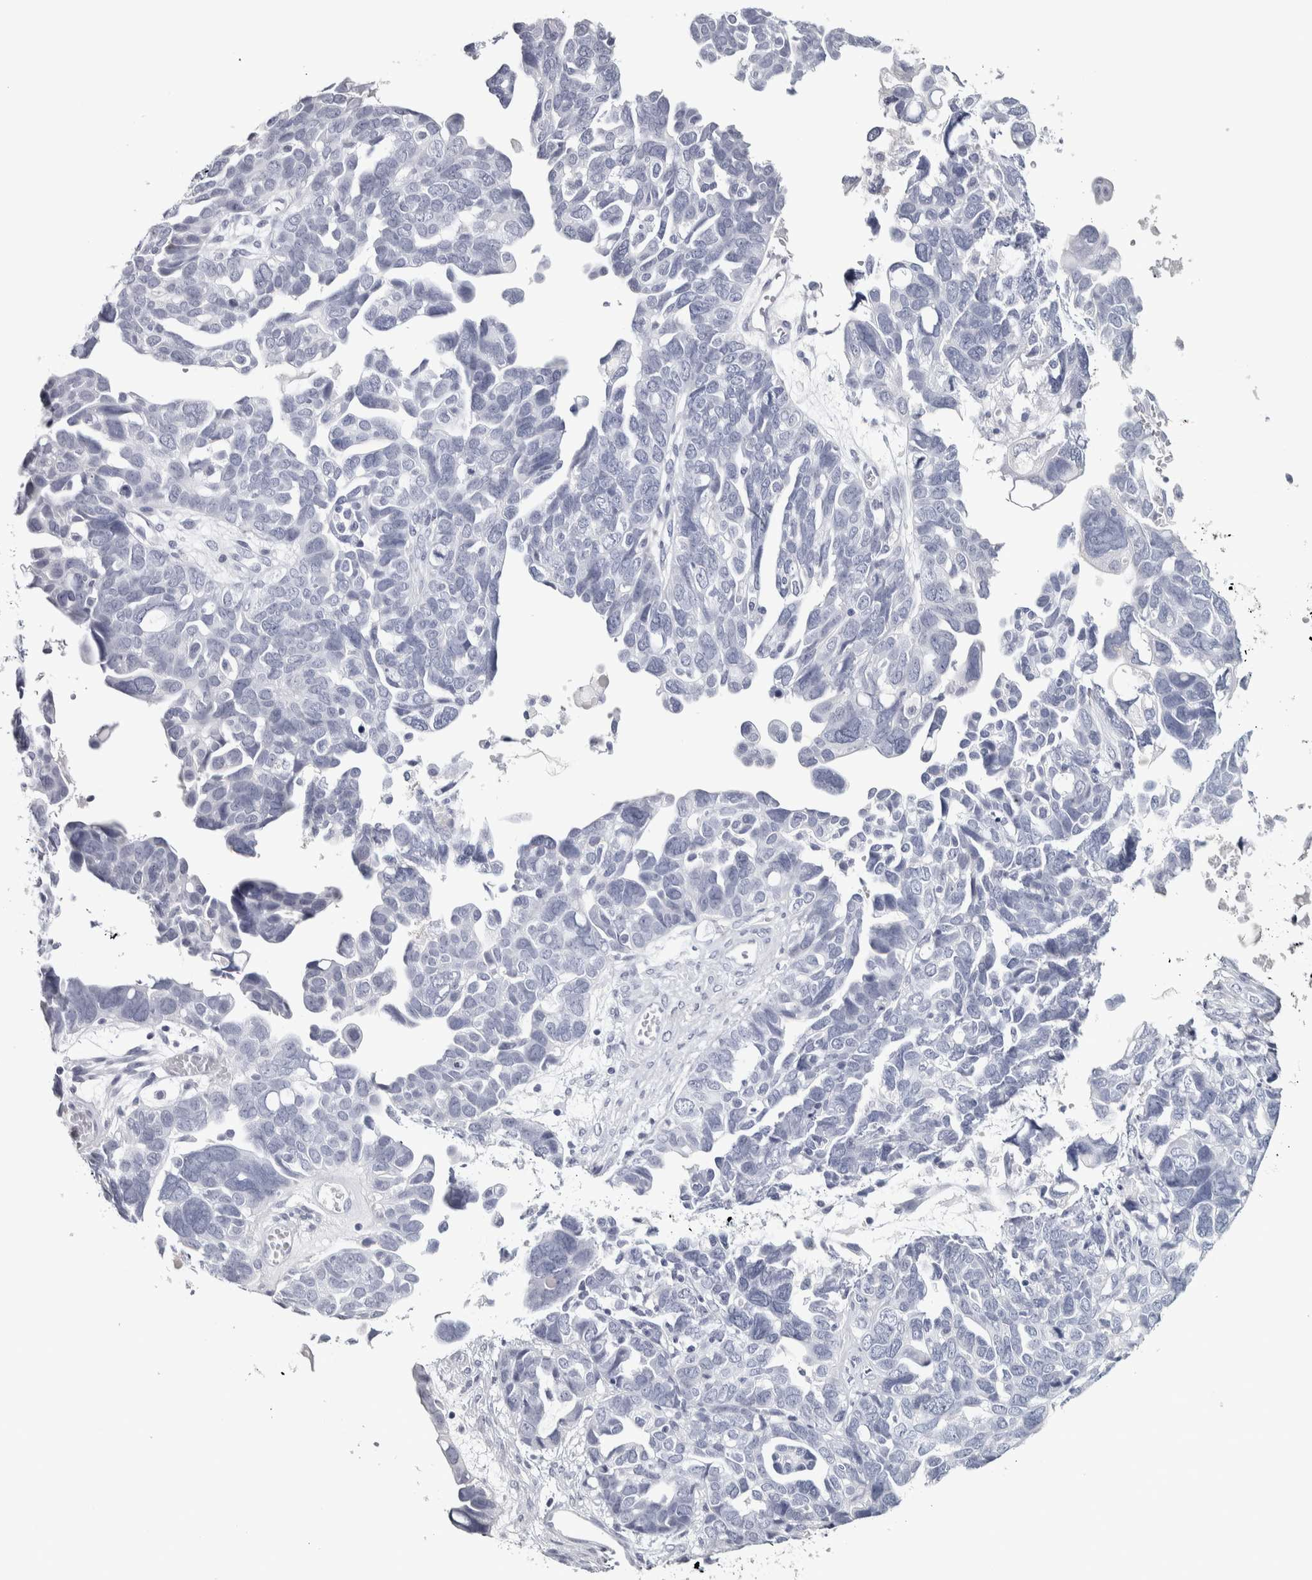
{"staining": {"intensity": "negative", "quantity": "none", "location": "none"}, "tissue": "ovarian cancer", "cell_type": "Tumor cells", "image_type": "cancer", "snomed": [{"axis": "morphology", "description": "Cystadenocarcinoma, mucinous, NOS"}, {"axis": "topography", "description": "Ovary"}], "caption": "High power microscopy image of an IHC micrograph of ovarian mucinous cystadenocarcinoma, revealing no significant positivity in tumor cells.", "gene": "NECAB1", "patient": {"sex": "female", "age": 61}}